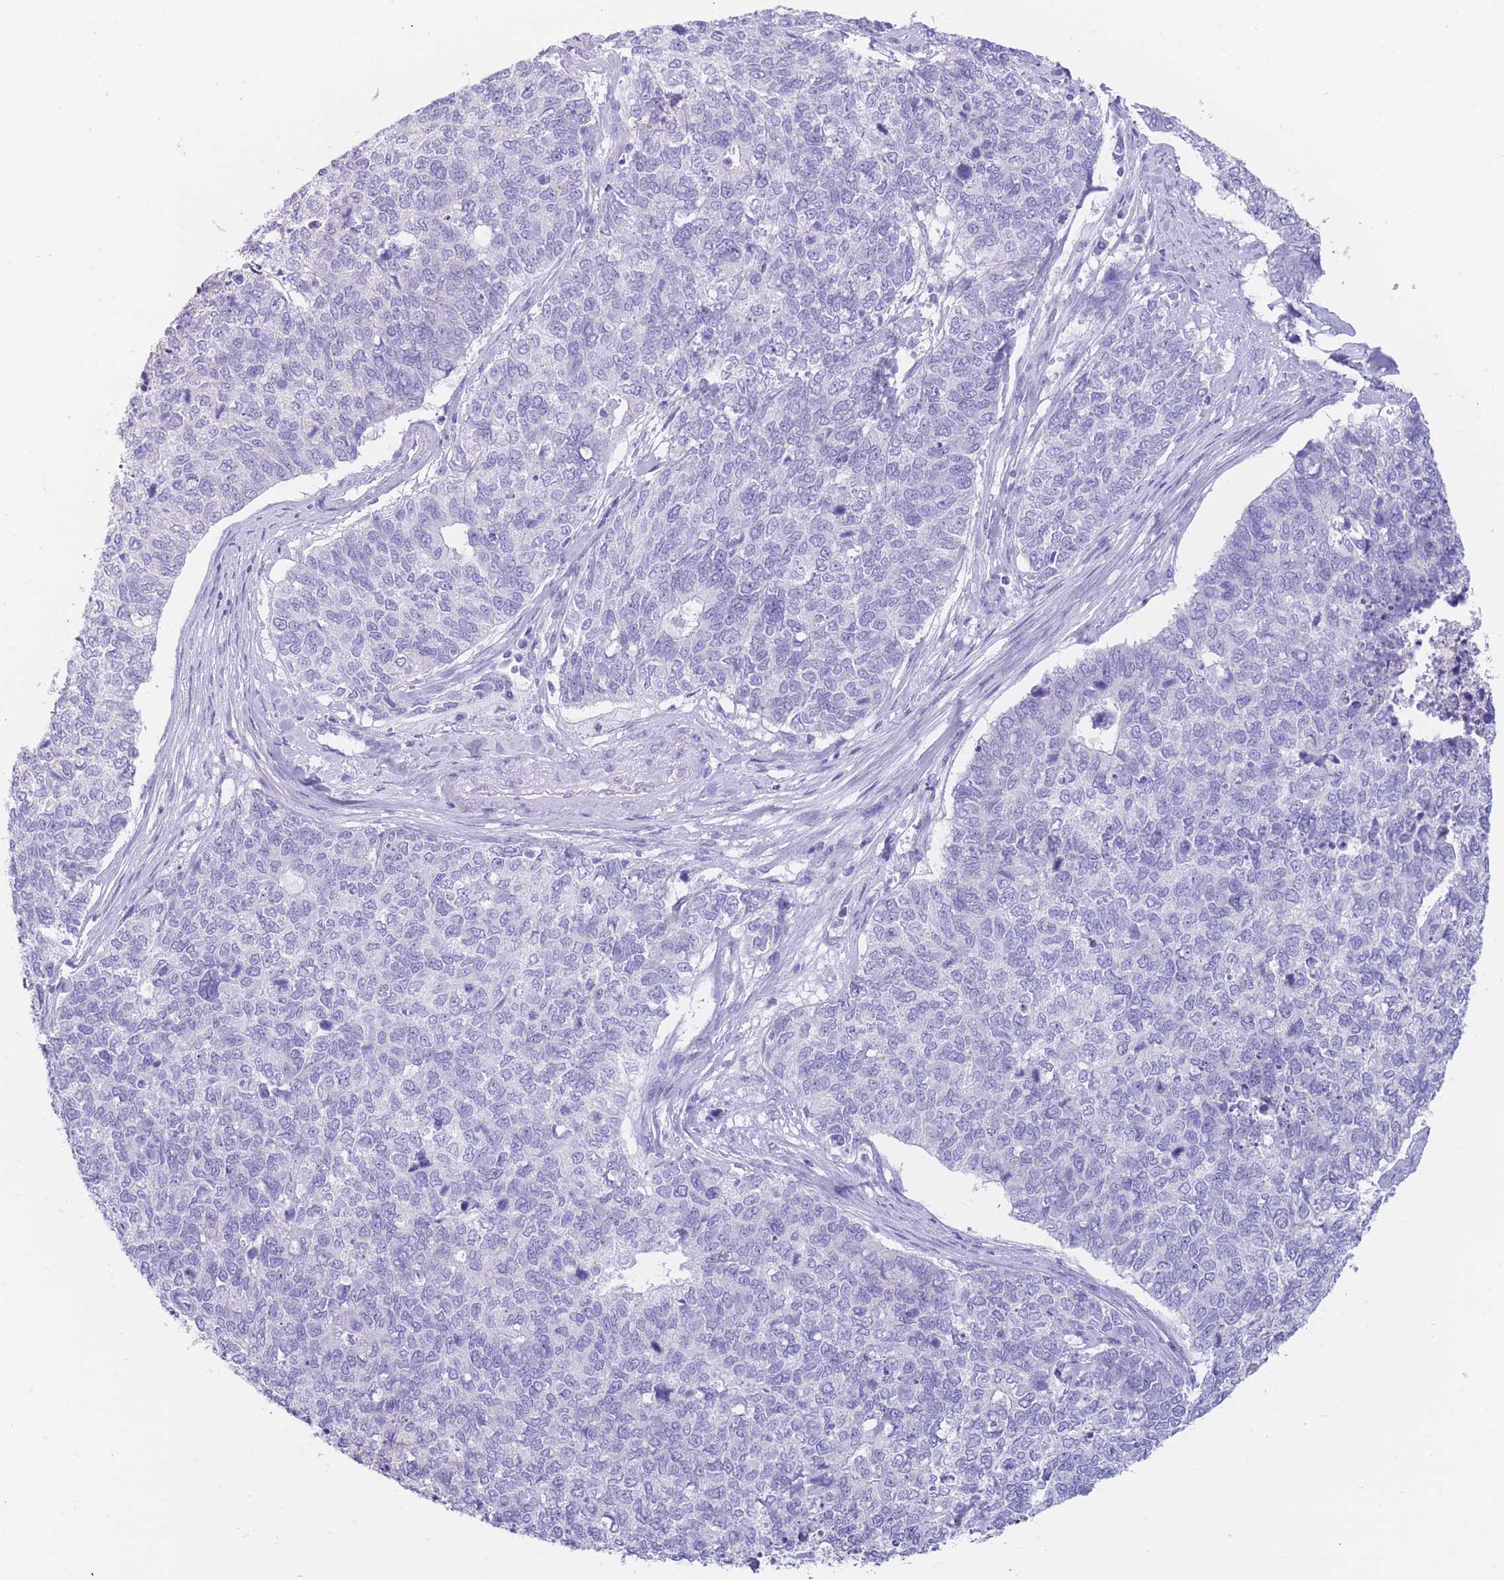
{"staining": {"intensity": "negative", "quantity": "none", "location": "none"}, "tissue": "cervical cancer", "cell_type": "Tumor cells", "image_type": "cancer", "snomed": [{"axis": "morphology", "description": "Squamous cell carcinoma, NOS"}, {"axis": "topography", "description": "Cervix"}], "caption": "Tumor cells show no significant protein staining in squamous cell carcinoma (cervical).", "gene": "SULT1A1", "patient": {"sex": "female", "age": 63}}